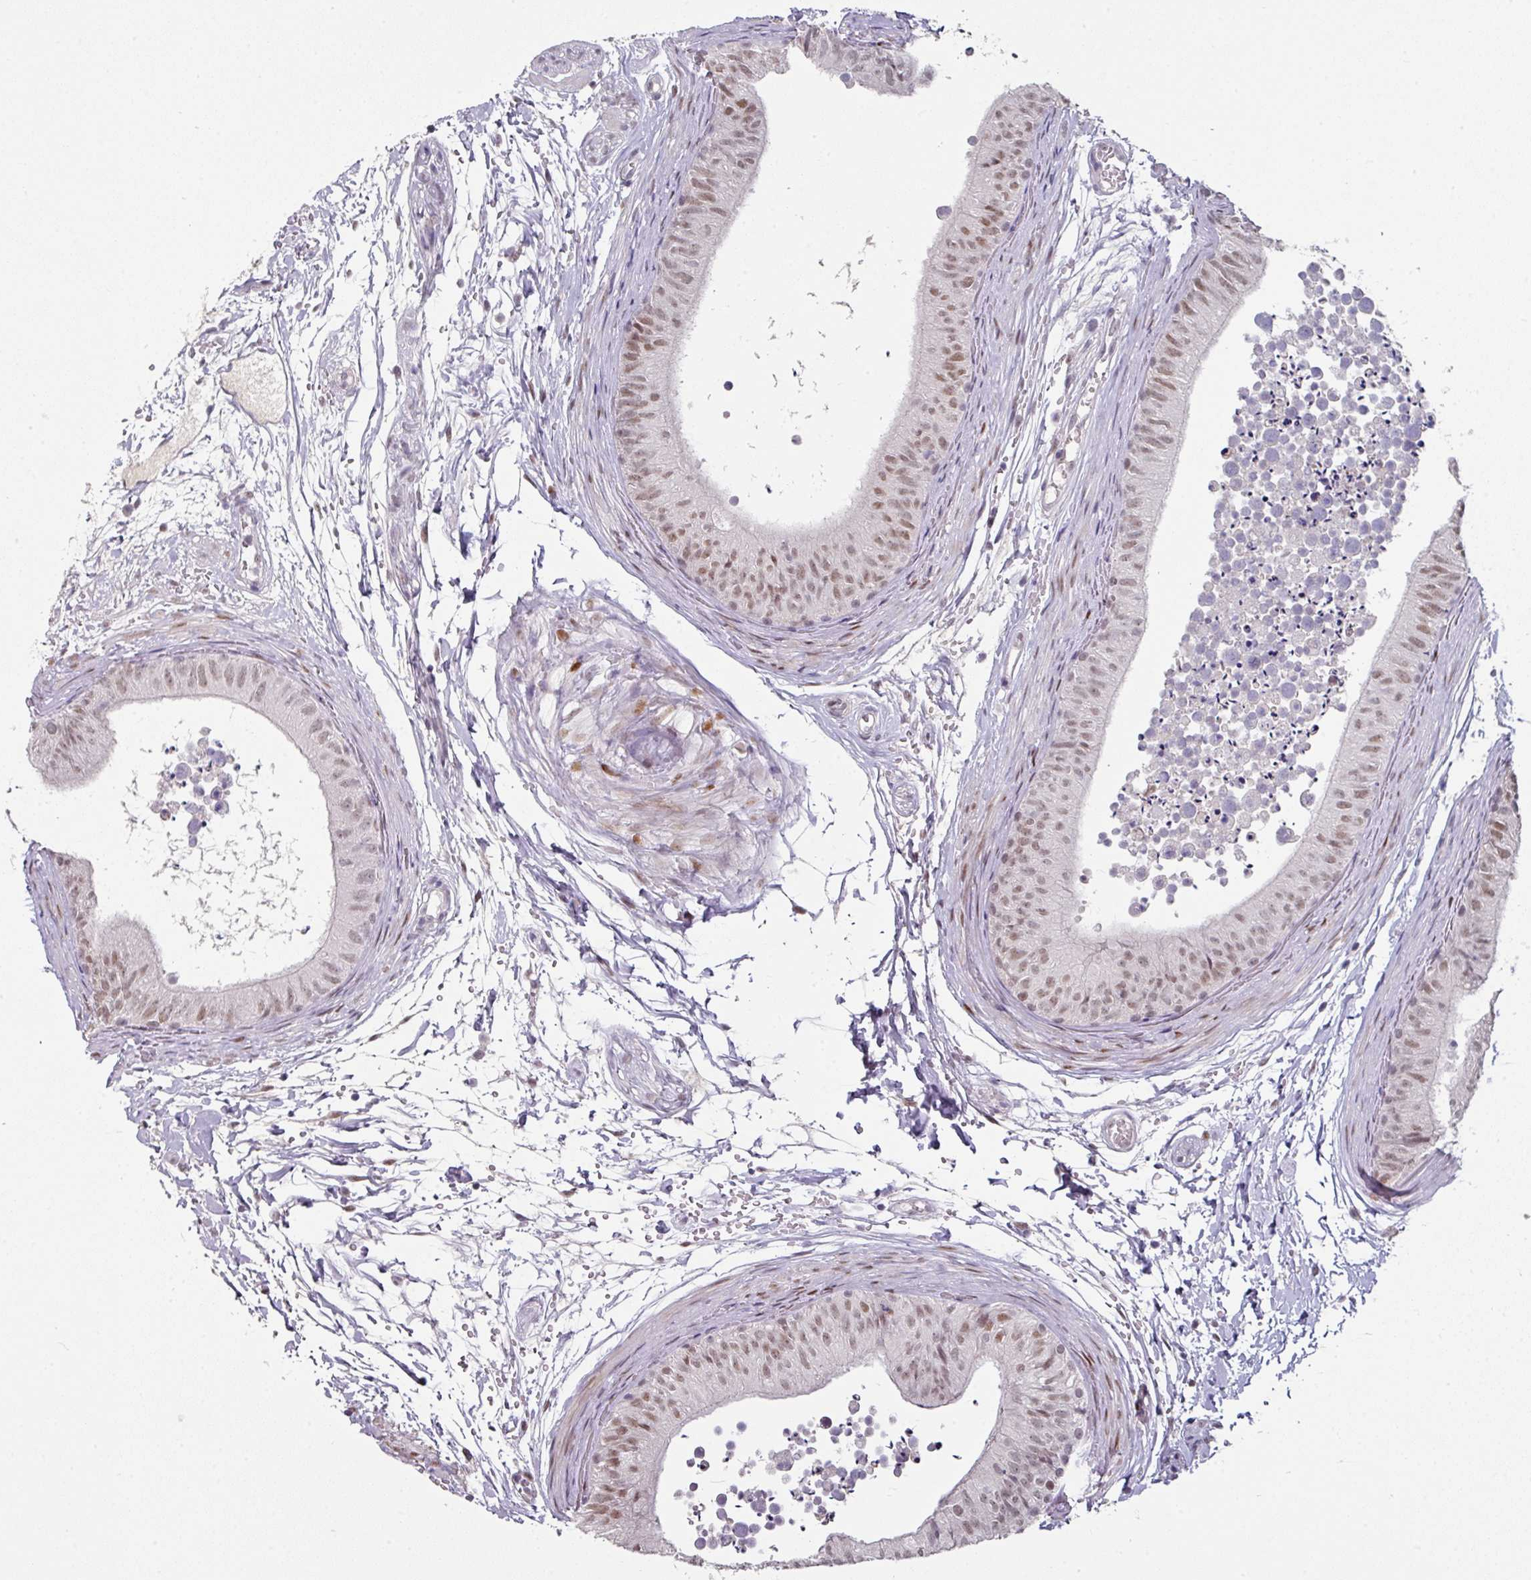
{"staining": {"intensity": "moderate", "quantity": ">75%", "location": "nuclear"}, "tissue": "epididymis", "cell_type": "Glandular cells", "image_type": "normal", "snomed": [{"axis": "morphology", "description": "Normal tissue, NOS"}, {"axis": "topography", "description": "Epididymis"}], "caption": "Immunohistochemistry micrograph of normal epididymis: epididymis stained using immunohistochemistry (IHC) displays medium levels of moderate protein expression localized specifically in the nuclear of glandular cells, appearing as a nuclear brown color.", "gene": "ELK1", "patient": {"sex": "male", "age": 15}}